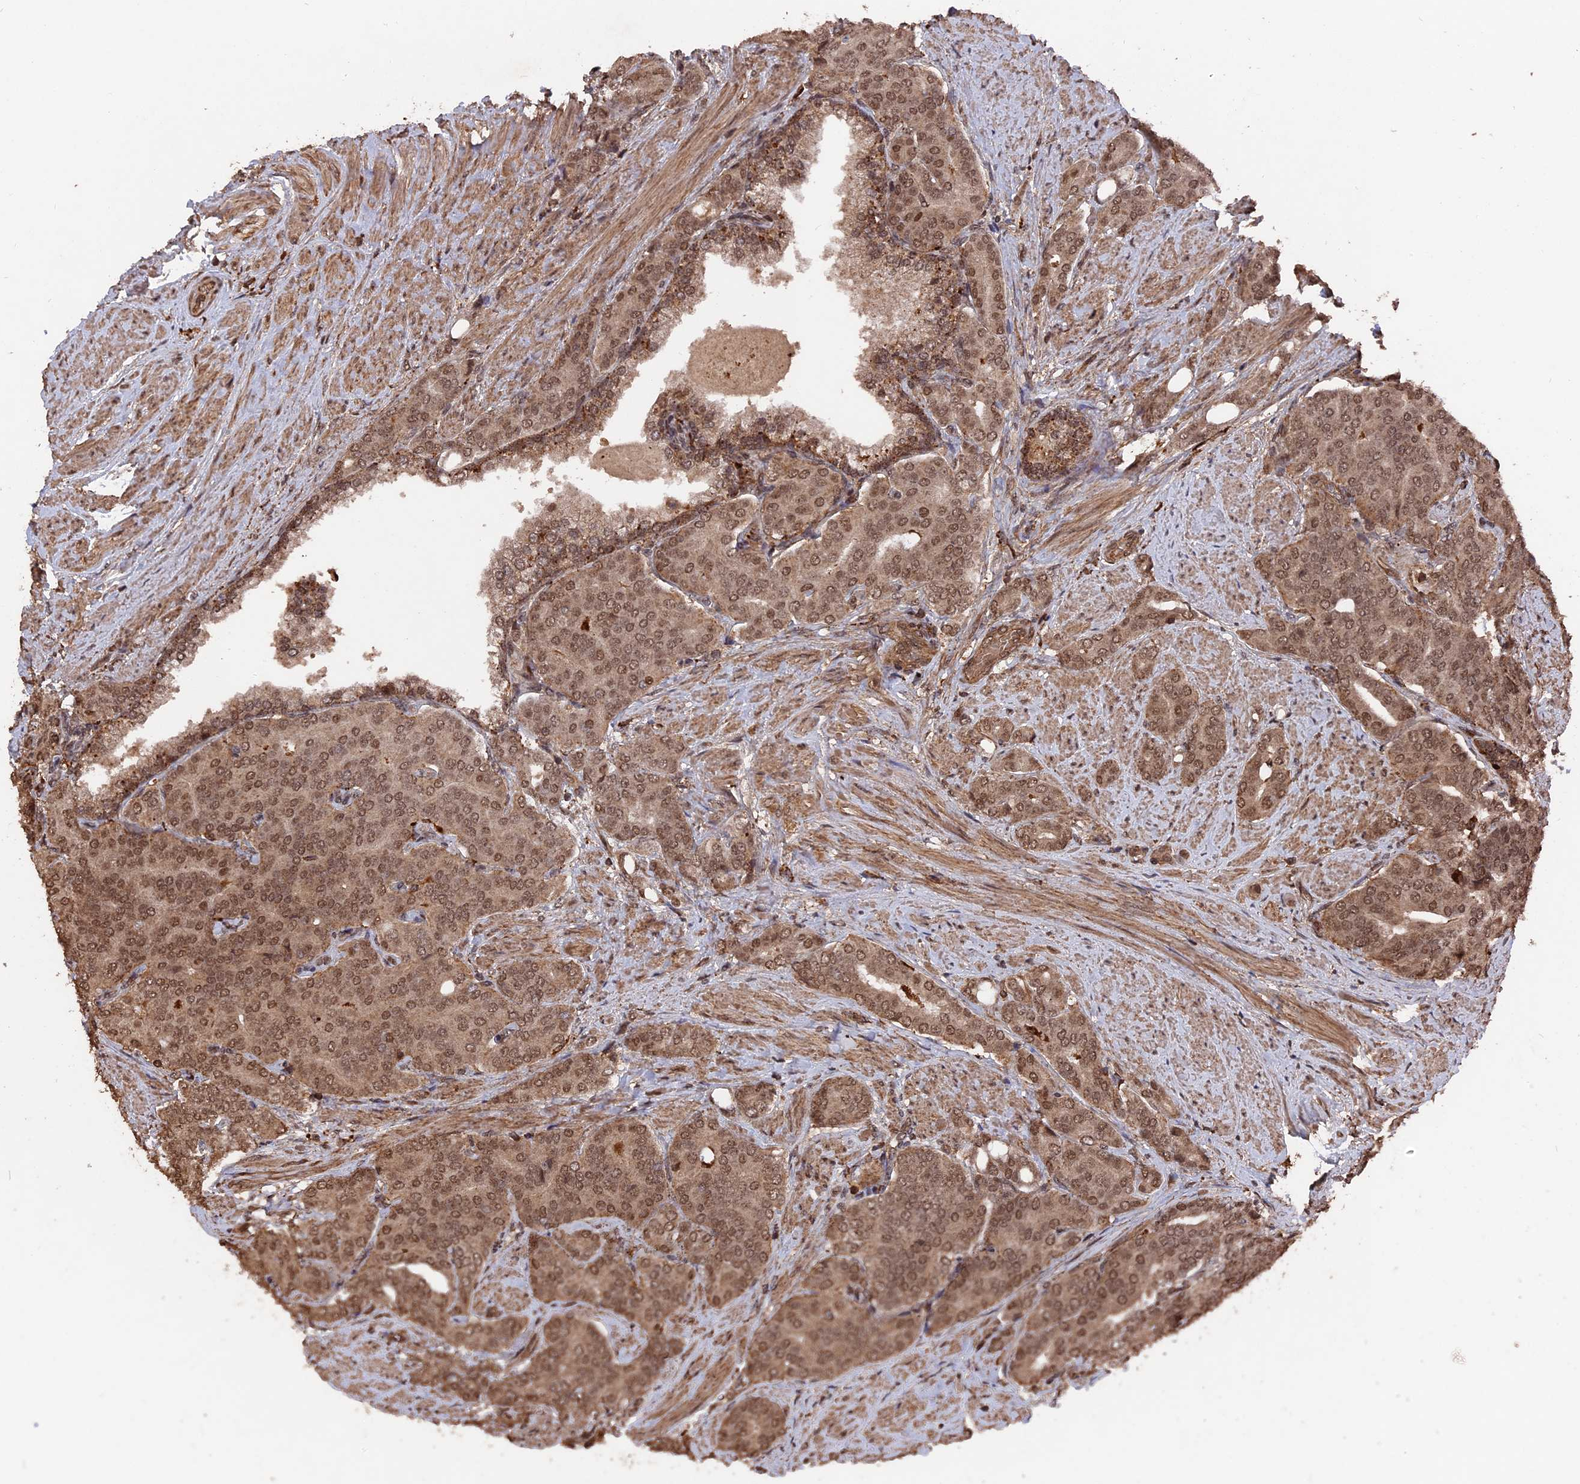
{"staining": {"intensity": "moderate", "quantity": ">75%", "location": "cytoplasmic/membranous,nuclear"}, "tissue": "prostate cancer", "cell_type": "Tumor cells", "image_type": "cancer", "snomed": [{"axis": "morphology", "description": "Adenocarcinoma, High grade"}, {"axis": "topography", "description": "Prostate"}], "caption": "Immunohistochemical staining of prostate cancer reveals medium levels of moderate cytoplasmic/membranous and nuclear staining in approximately >75% of tumor cells.", "gene": "TELO2", "patient": {"sex": "male", "age": 67}}